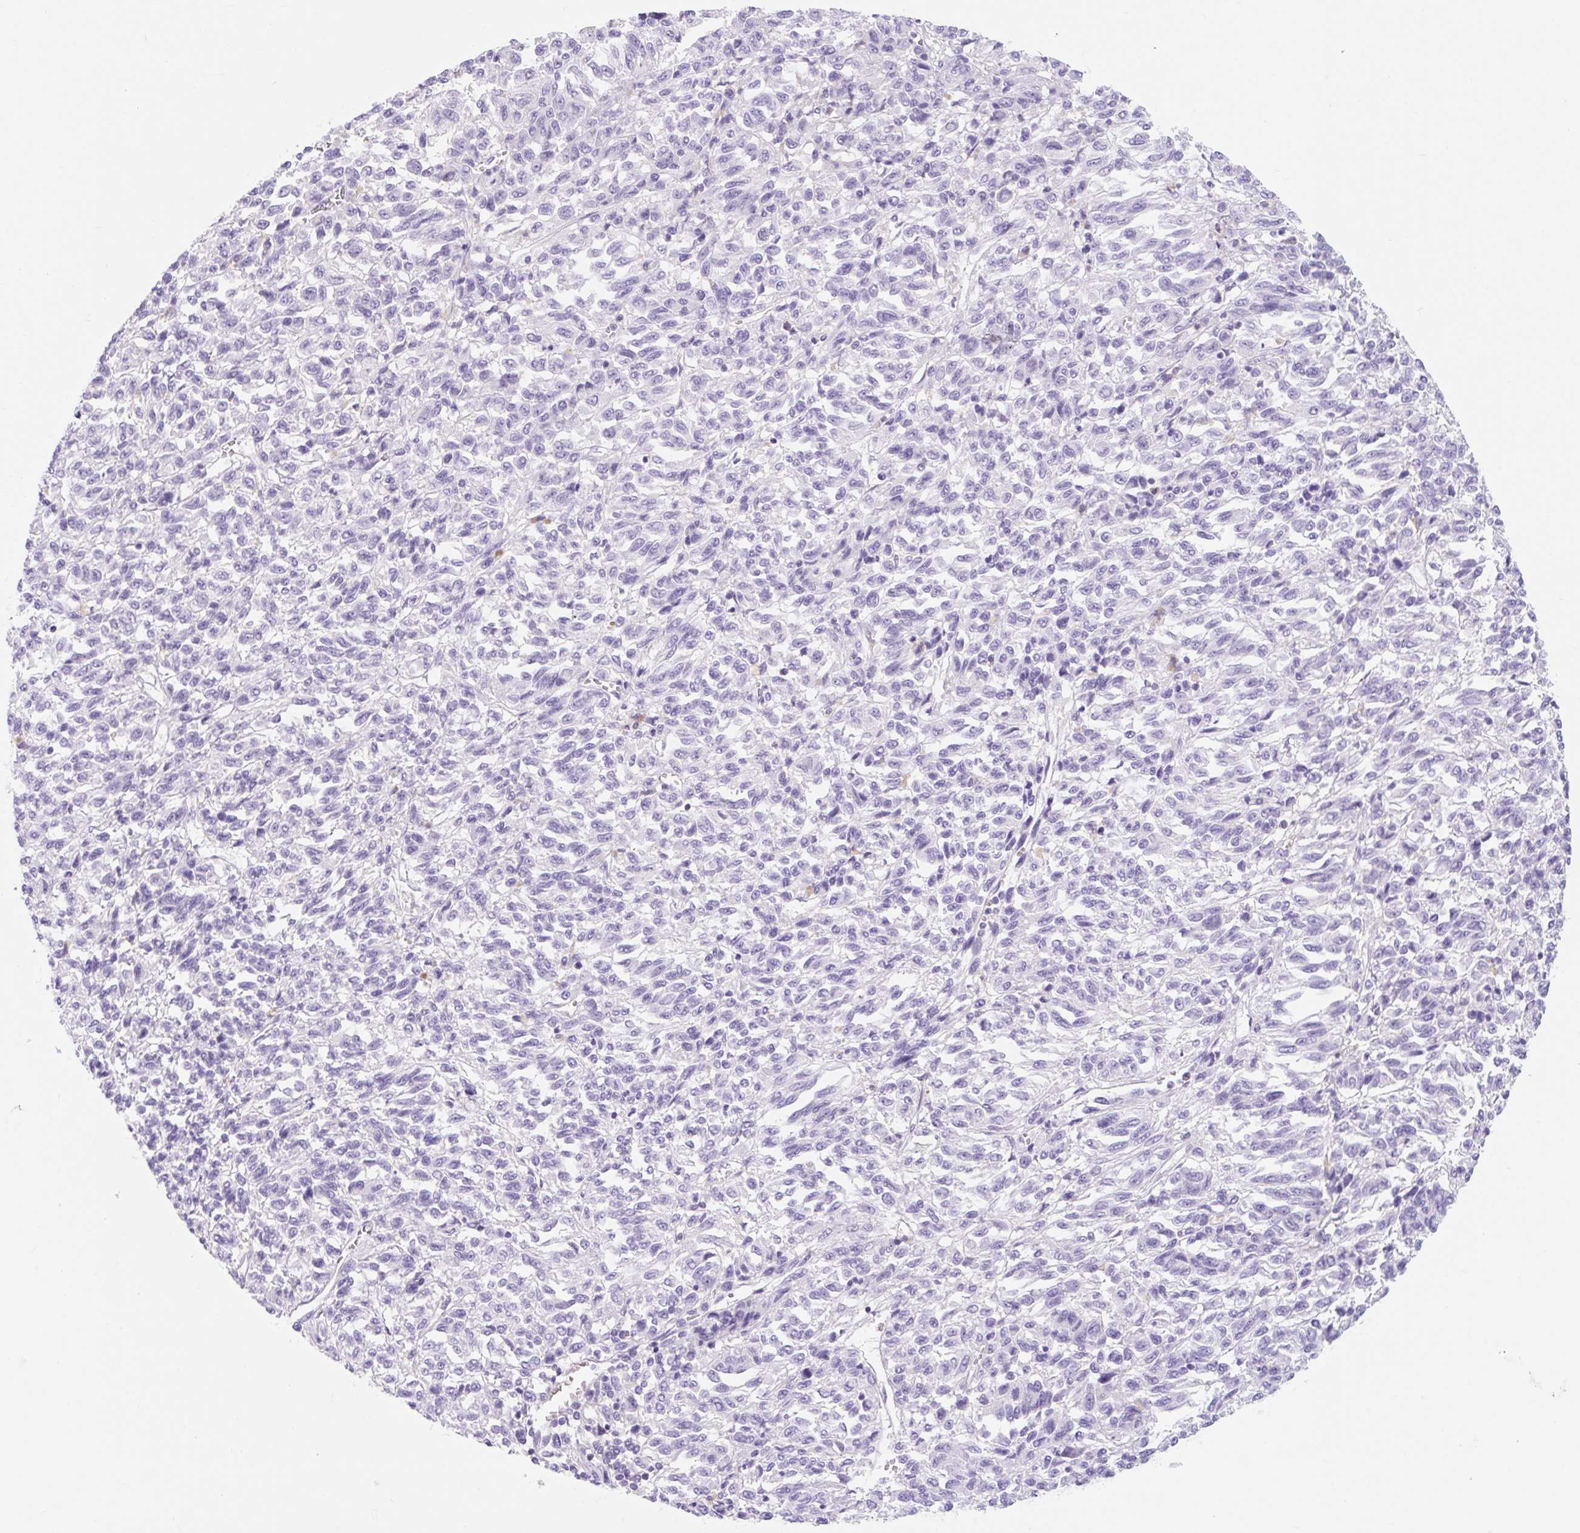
{"staining": {"intensity": "negative", "quantity": "none", "location": "none"}, "tissue": "melanoma", "cell_type": "Tumor cells", "image_type": "cancer", "snomed": [{"axis": "morphology", "description": "Malignant melanoma, Metastatic site"}, {"axis": "topography", "description": "Lung"}], "caption": "An immunohistochemistry histopathology image of malignant melanoma (metastatic site) is shown. There is no staining in tumor cells of malignant melanoma (metastatic site).", "gene": "SLC28A1", "patient": {"sex": "male", "age": 64}}